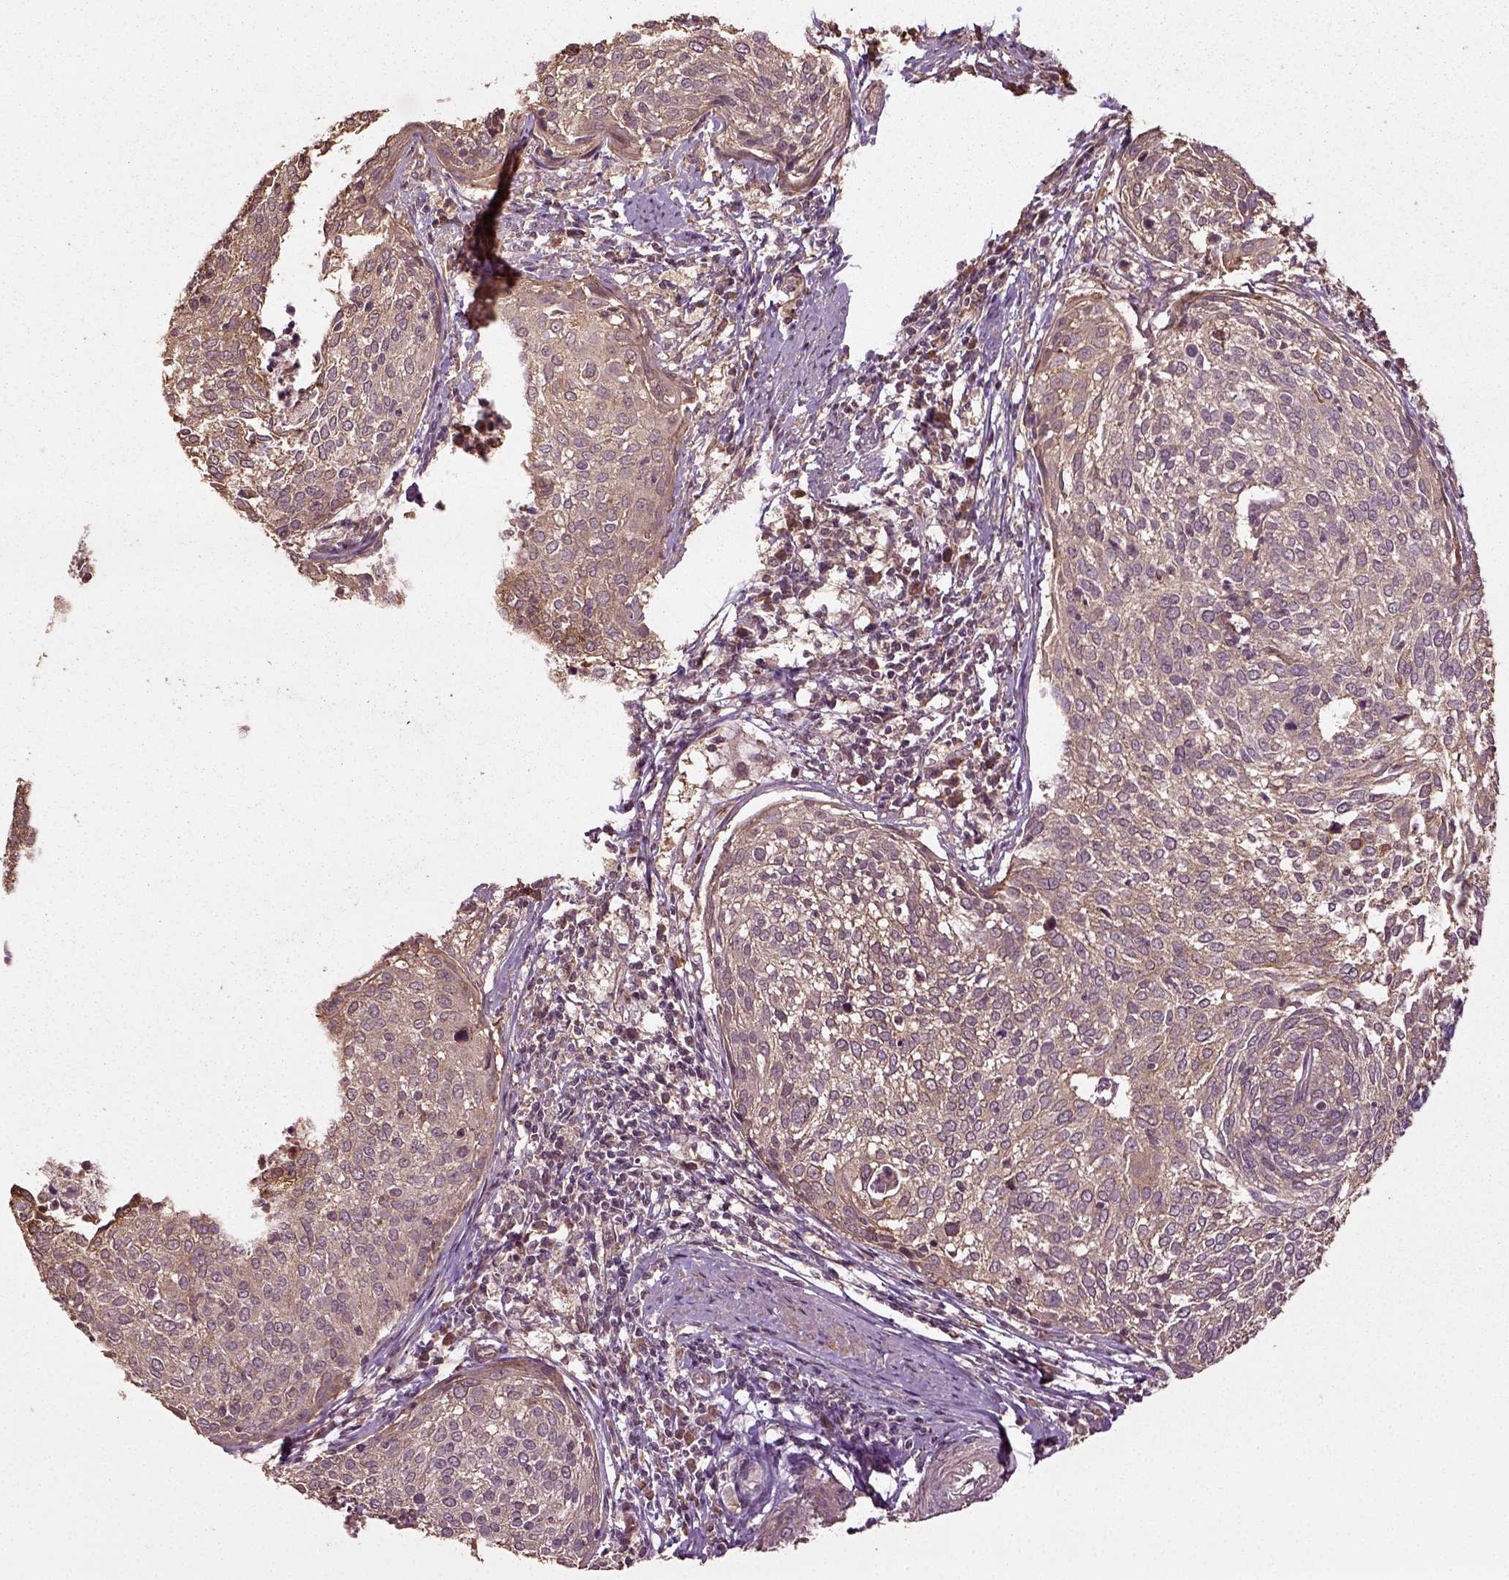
{"staining": {"intensity": "weak", "quantity": ">75%", "location": "cytoplasmic/membranous"}, "tissue": "cervical cancer", "cell_type": "Tumor cells", "image_type": "cancer", "snomed": [{"axis": "morphology", "description": "Squamous cell carcinoma, NOS"}, {"axis": "topography", "description": "Cervix"}], "caption": "Brown immunohistochemical staining in human cervical squamous cell carcinoma reveals weak cytoplasmic/membranous expression in approximately >75% of tumor cells.", "gene": "ERV3-1", "patient": {"sex": "female", "age": 39}}